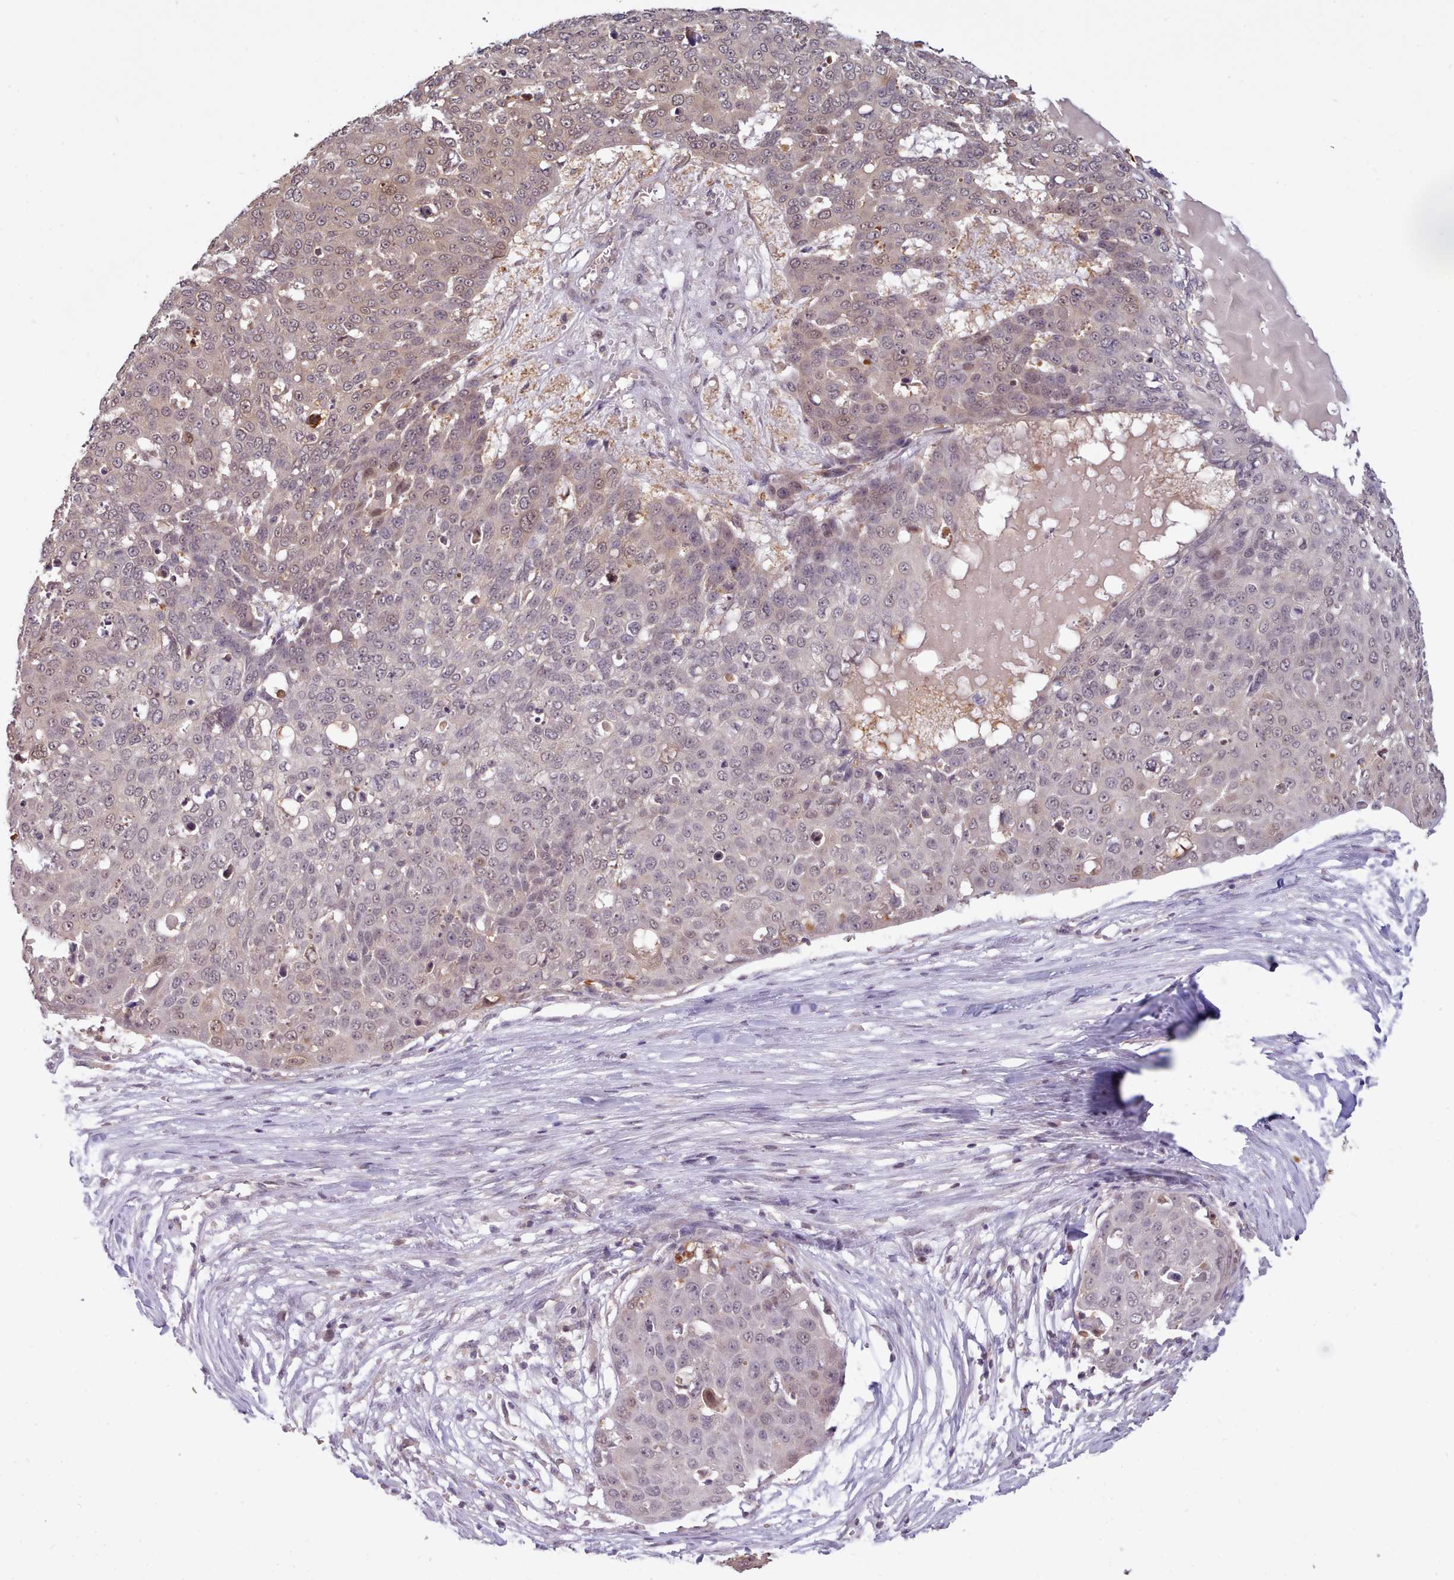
{"staining": {"intensity": "moderate", "quantity": "25%-75%", "location": "nuclear"}, "tissue": "skin cancer", "cell_type": "Tumor cells", "image_type": "cancer", "snomed": [{"axis": "morphology", "description": "Squamous cell carcinoma, NOS"}, {"axis": "topography", "description": "Skin"}], "caption": "Skin cancer stained with a brown dye reveals moderate nuclear positive expression in approximately 25%-75% of tumor cells.", "gene": "ARL17A", "patient": {"sex": "male", "age": 71}}